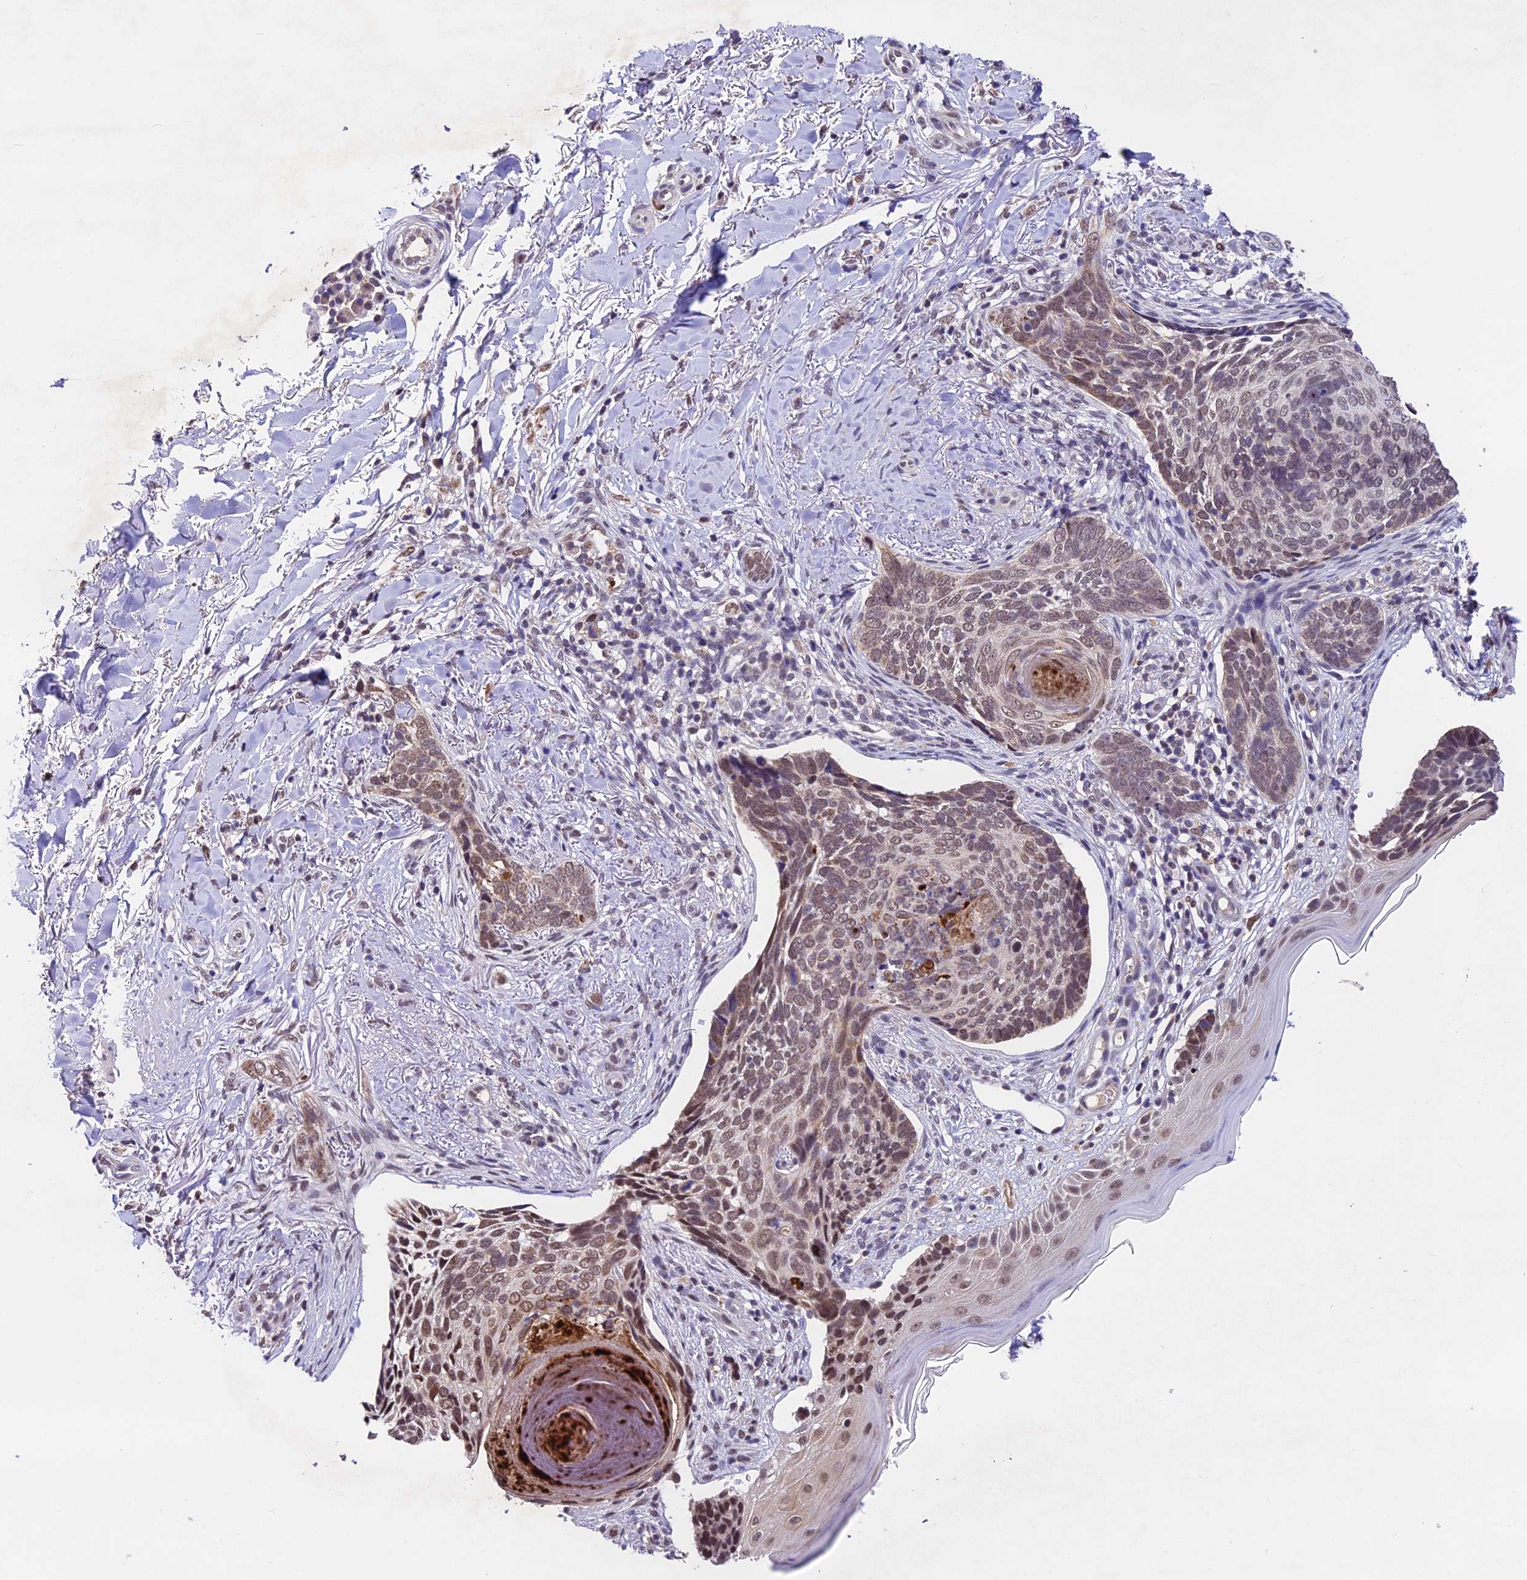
{"staining": {"intensity": "moderate", "quantity": ">75%", "location": "cytoplasmic/membranous,nuclear"}, "tissue": "skin cancer", "cell_type": "Tumor cells", "image_type": "cancer", "snomed": [{"axis": "morphology", "description": "Normal tissue, NOS"}, {"axis": "morphology", "description": "Basal cell carcinoma"}, {"axis": "topography", "description": "Skin"}], "caption": "Immunohistochemical staining of human basal cell carcinoma (skin) reveals moderate cytoplasmic/membranous and nuclear protein positivity in about >75% of tumor cells. The staining was performed using DAB to visualize the protein expression in brown, while the nuclei were stained in blue with hematoxylin (Magnification: 20x).", "gene": "CARS2", "patient": {"sex": "female", "age": 67}}